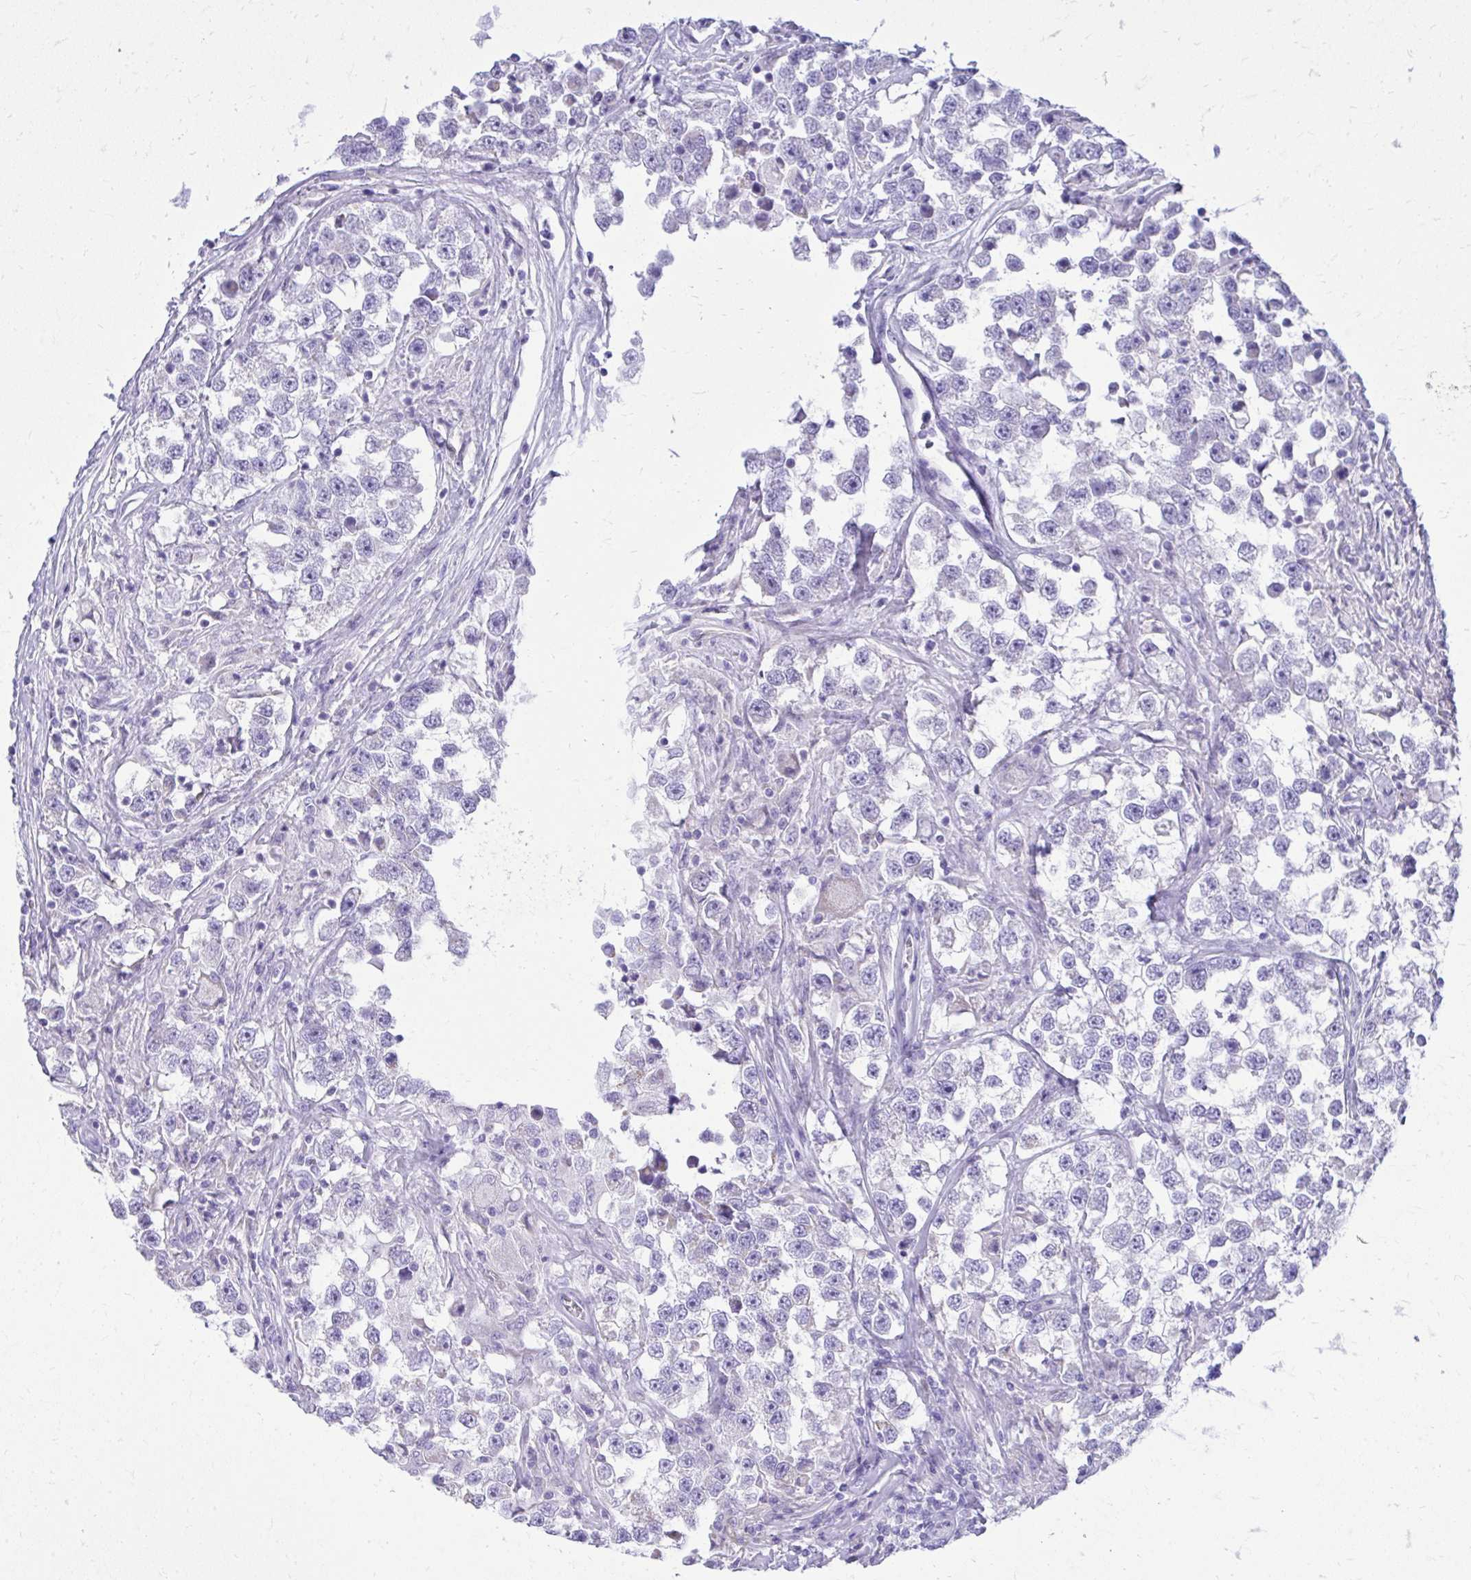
{"staining": {"intensity": "negative", "quantity": "none", "location": "none"}, "tissue": "testis cancer", "cell_type": "Tumor cells", "image_type": "cancer", "snomed": [{"axis": "morphology", "description": "Seminoma, NOS"}, {"axis": "topography", "description": "Testis"}], "caption": "Immunohistochemistry (IHC) histopathology image of testis seminoma stained for a protein (brown), which exhibits no staining in tumor cells.", "gene": "RALYL", "patient": {"sex": "male", "age": 46}}